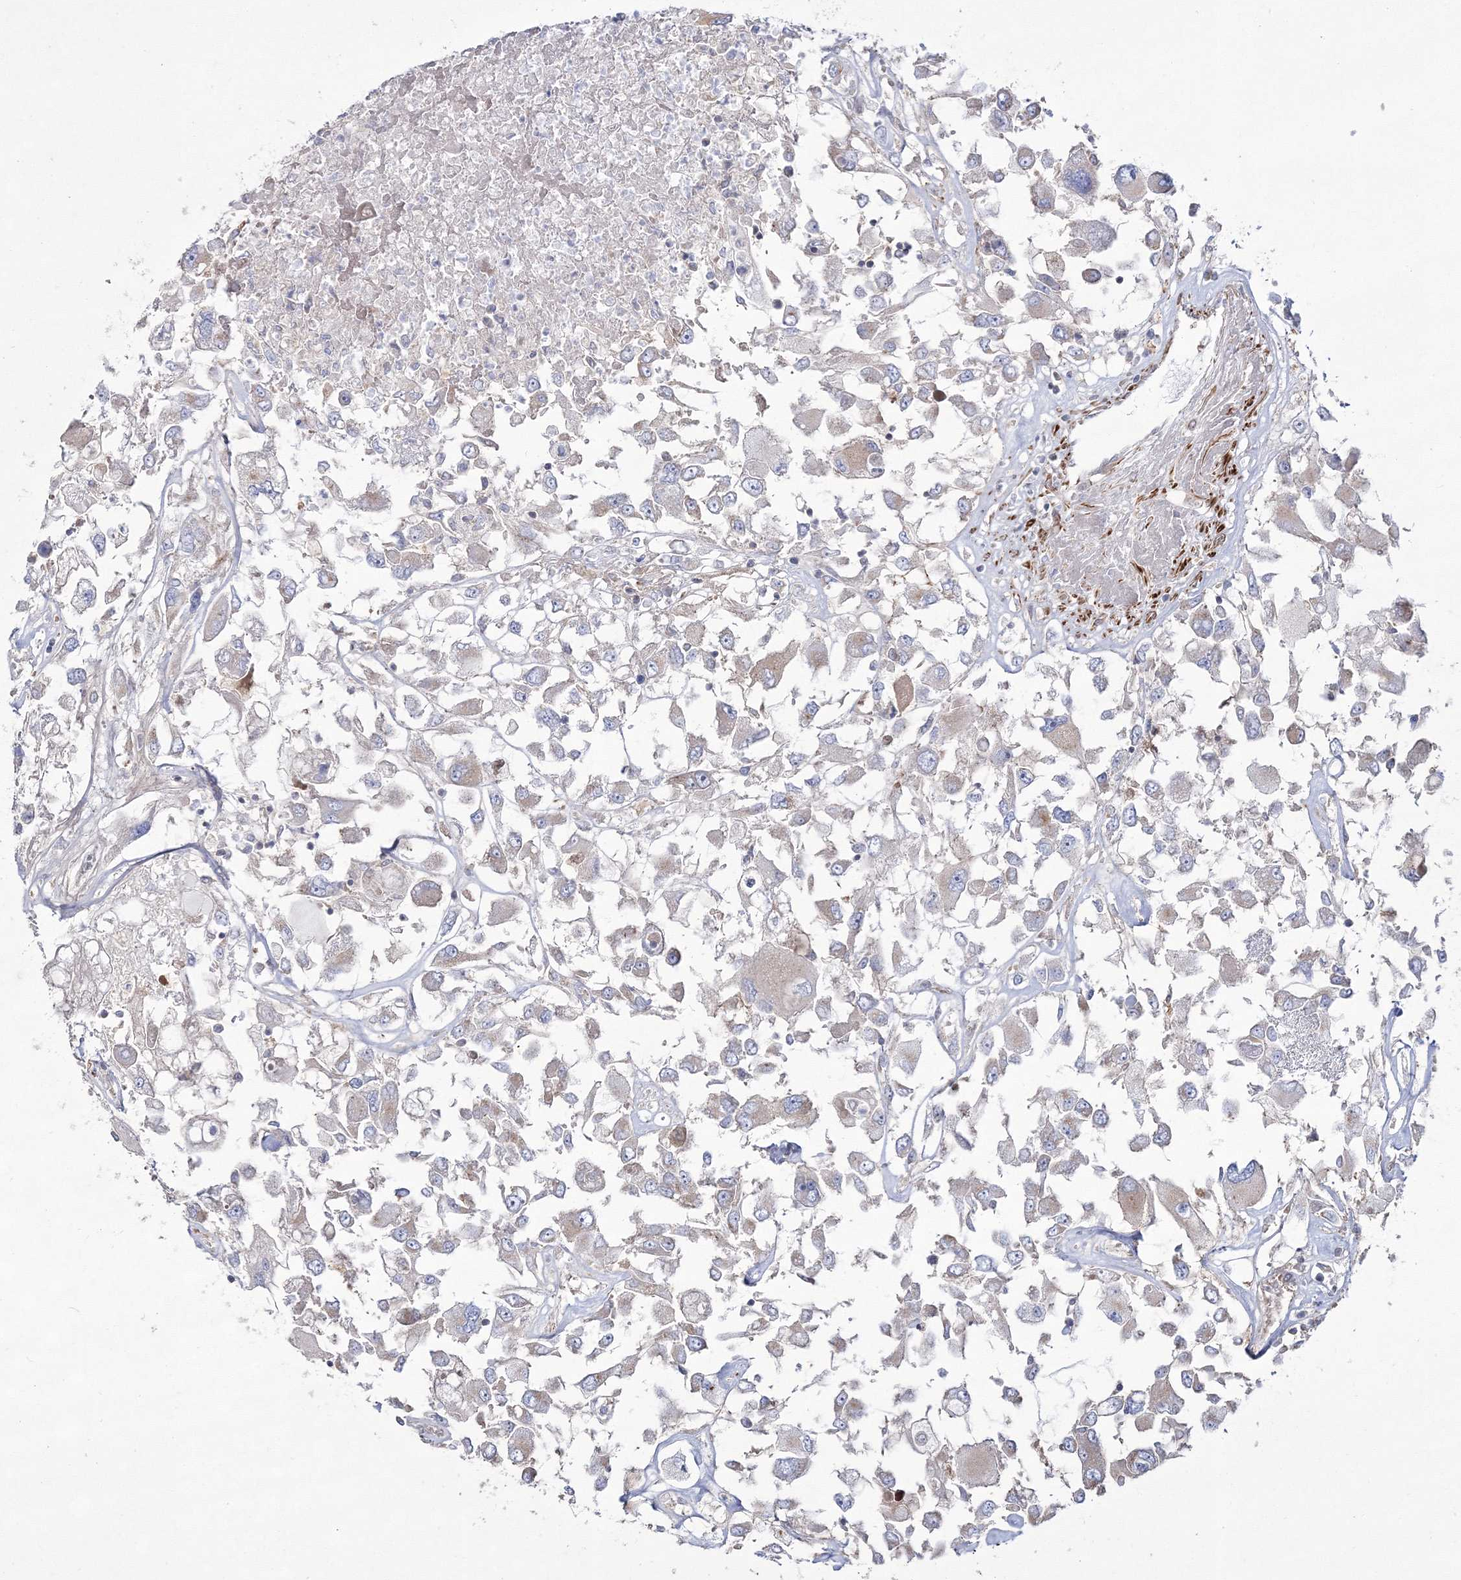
{"staining": {"intensity": "negative", "quantity": "none", "location": "none"}, "tissue": "renal cancer", "cell_type": "Tumor cells", "image_type": "cancer", "snomed": [{"axis": "morphology", "description": "Adenocarcinoma, NOS"}, {"axis": "topography", "description": "Kidney"}], "caption": "Immunohistochemistry of adenocarcinoma (renal) displays no staining in tumor cells. Brightfield microscopy of immunohistochemistry stained with DAB (3,3'-diaminobenzidine) (brown) and hematoxylin (blue), captured at high magnification.", "gene": "ZSWIM6", "patient": {"sex": "female", "age": 52}}